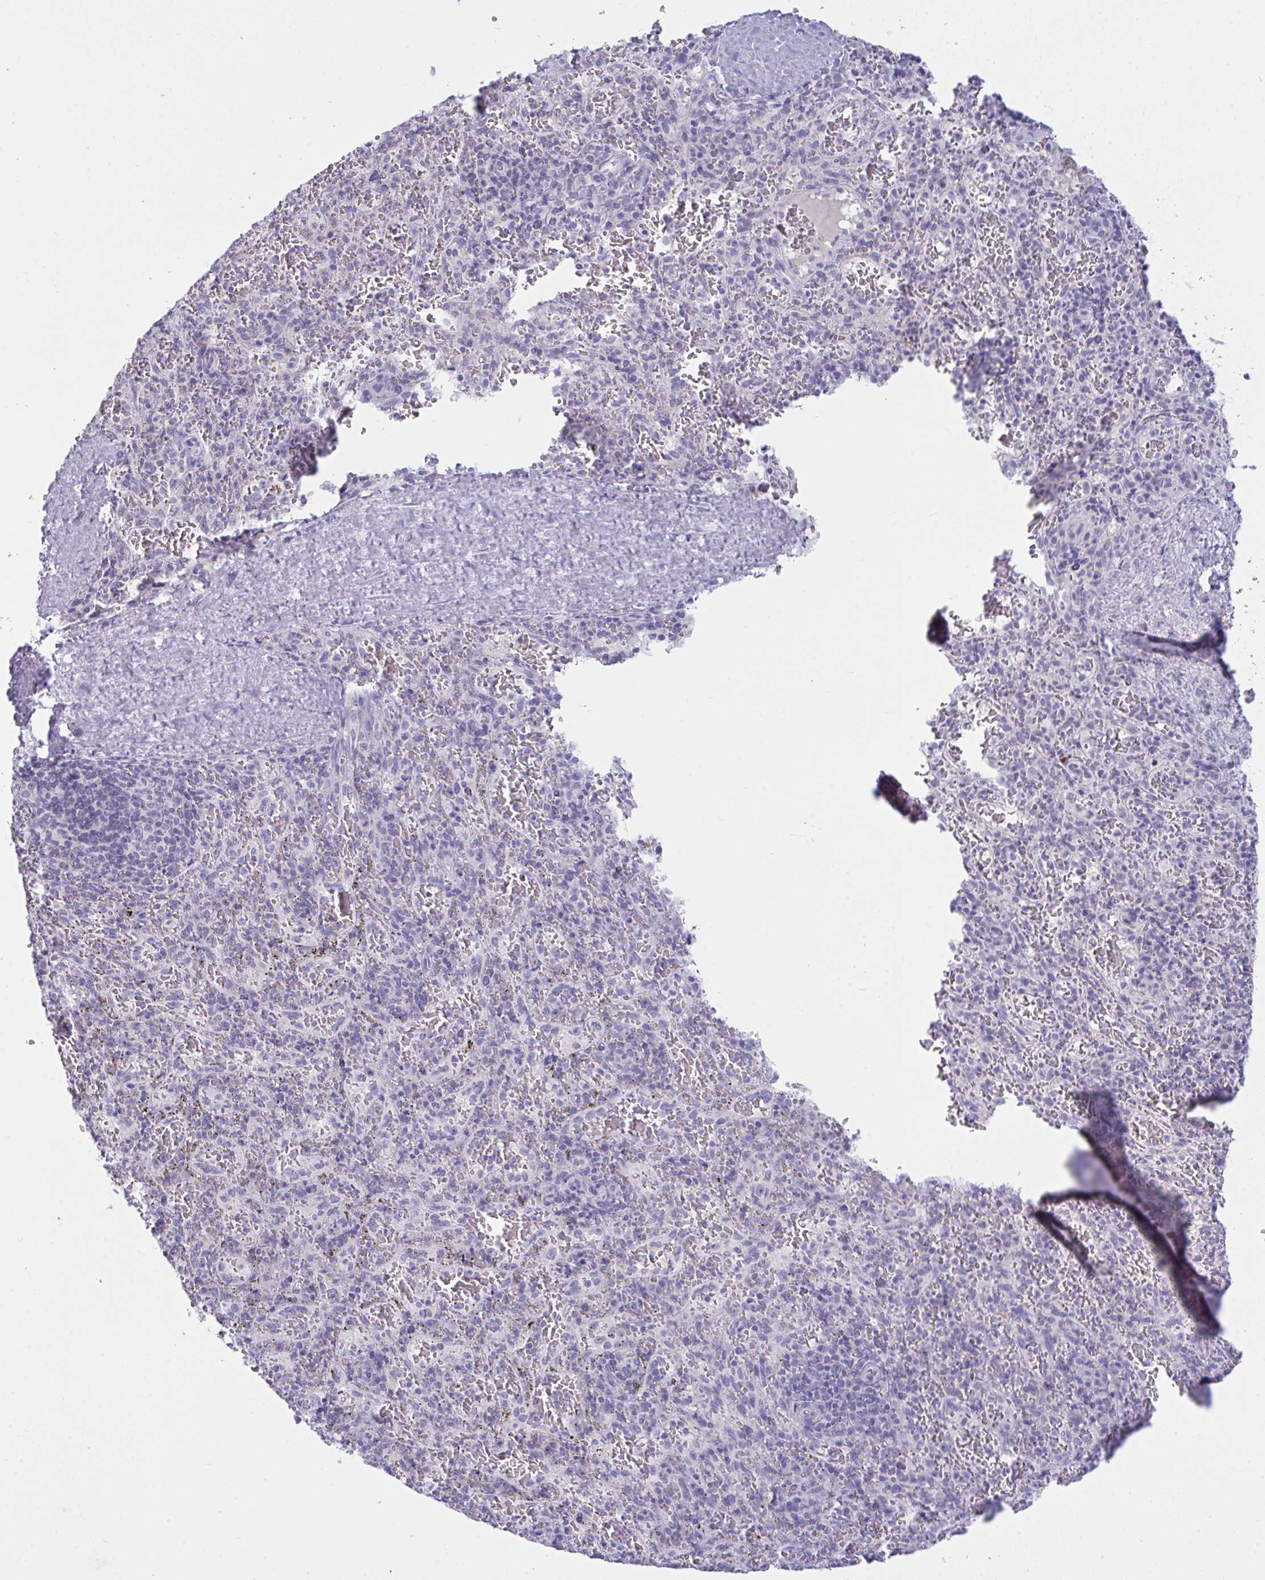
{"staining": {"intensity": "negative", "quantity": "none", "location": "none"}, "tissue": "spleen", "cell_type": "Cells in red pulp", "image_type": "normal", "snomed": [{"axis": "morphology", "description": "Normal tissue, NOS"}, {"axis": "topography", "description": "Spleen"}], "caption": "IHC photomicrograph of benign human spleen stained for a protein (brown), which demonstrates no expression in cells in red pulp. (DAB immunohistochemistry (IHC) visualized using brightfield microscopy, high magnification).", "gene": "TENT5D", "patient": {"sex": "male", "age": 57}}